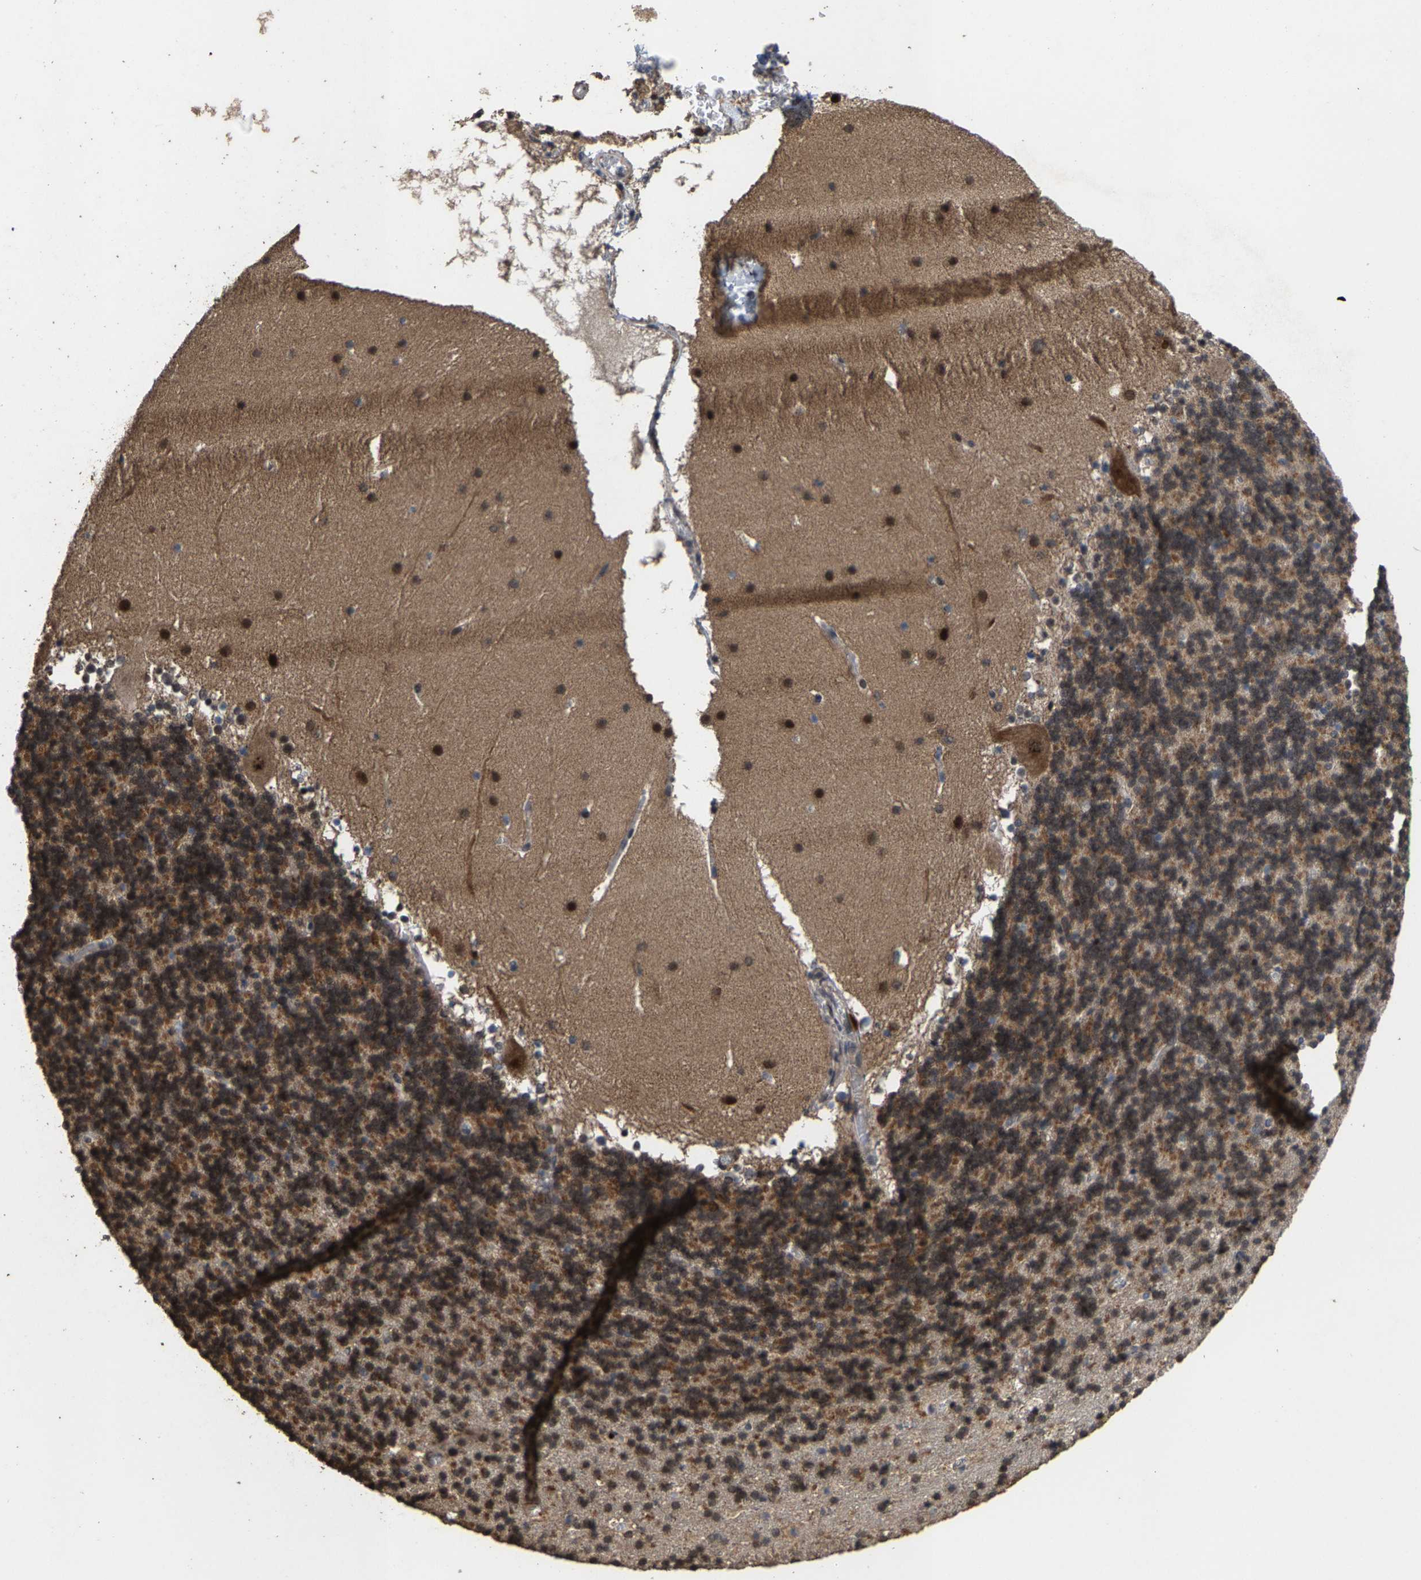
{"staining": {"intensity": "moderate", "quantity": "25%-75%", "location": "cytoplasmic/membranous,nuclear"}, "tissue": "cerebellum", "cell_type": "Cells in granular layer", "image_type": "normal", "snomed": [{"axis": "morphology", "description": "Normal tissue, NOS"}, {"axis": "topography", "description": "Cerebellum"}], "caption": "A brown stain labels moderate cytoplasmic/membranous,nuclear staining of a protein in cells in granular layer of benign human cerebellum. Immunohistochemistry stains the protein in brown and the nuclei are stained blue.", "gene": "HAUS6", "patient": {"sex": "male", "age": 45}}